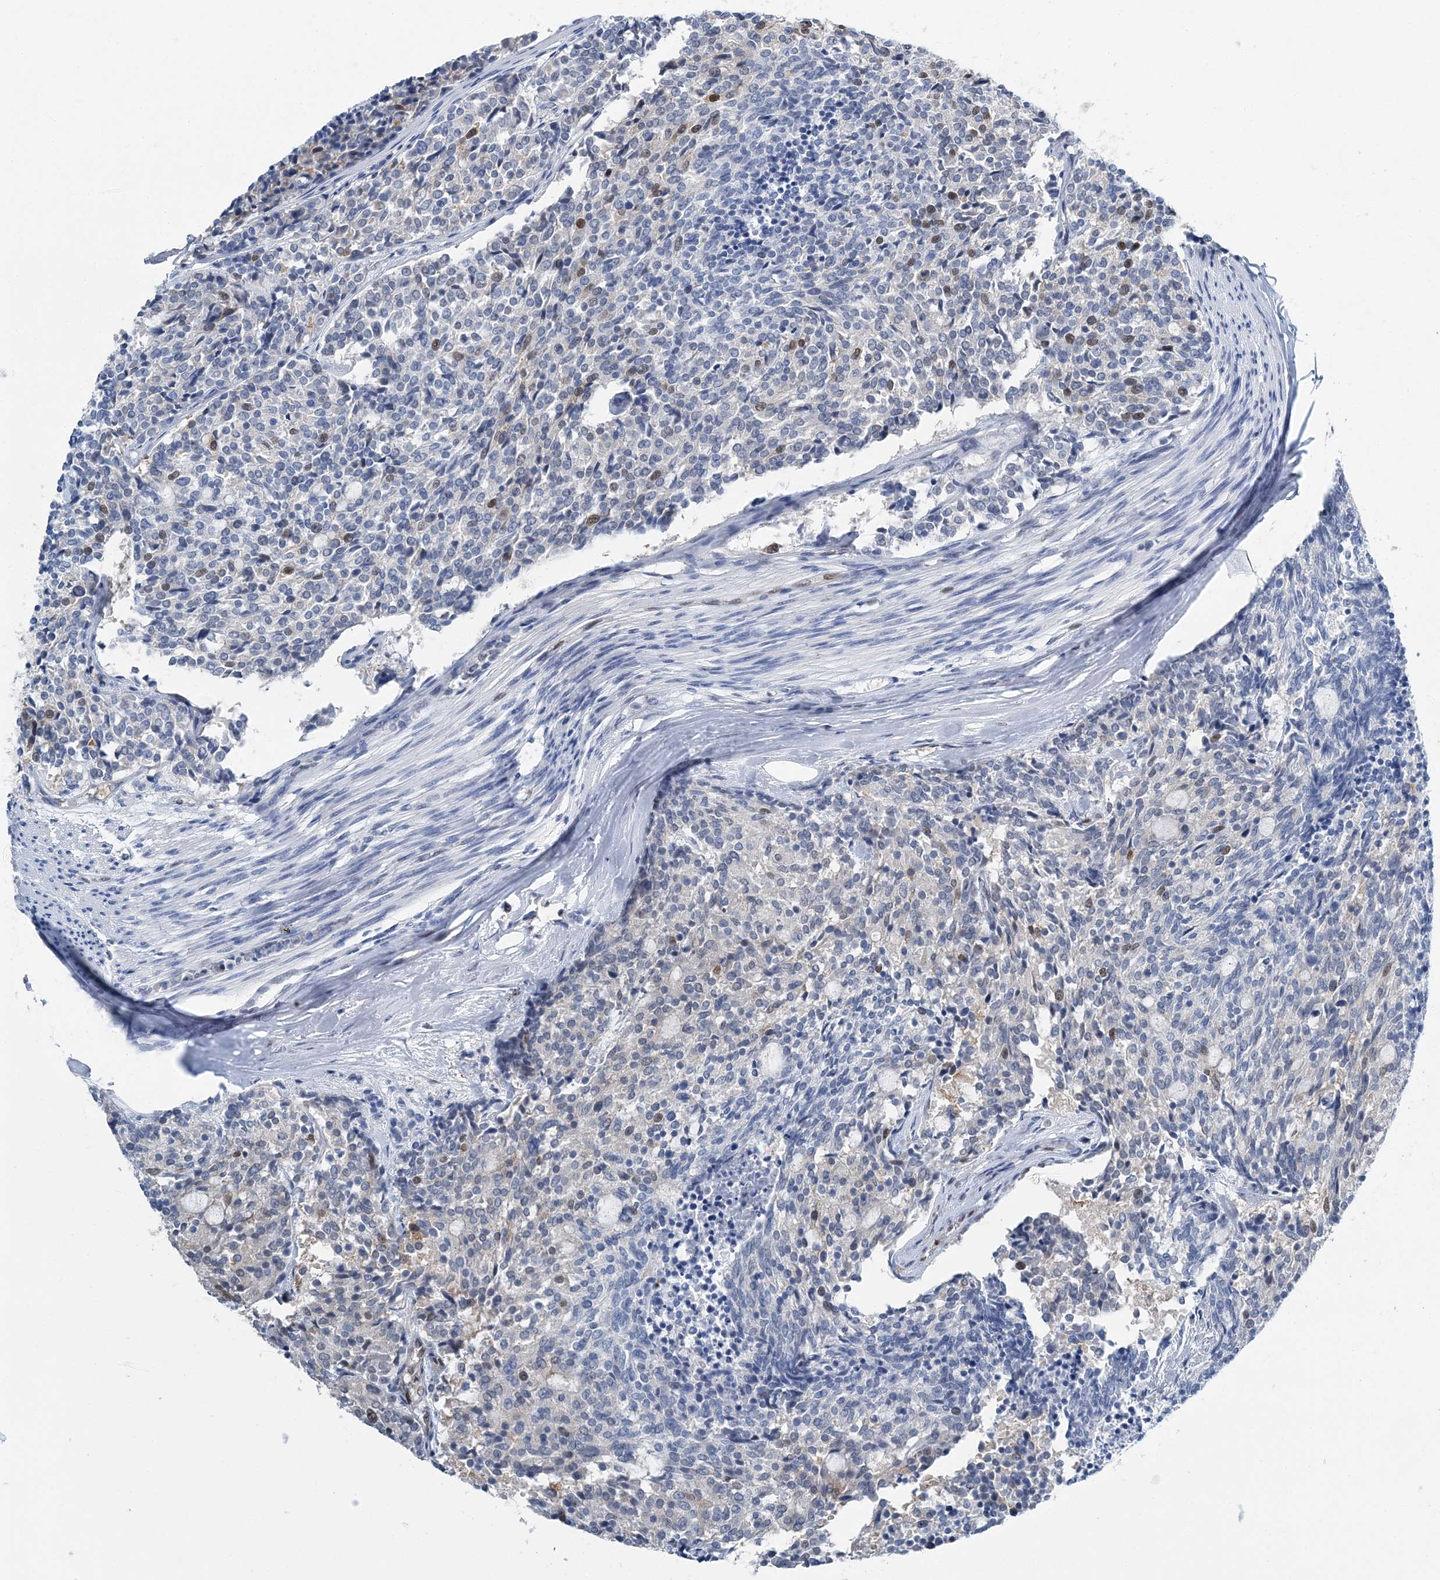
{"staining": {"intensity": "moderate", "quantity": "<25%", "location": "nuclear"}, "tissue": "carcinoid", "cell_type": "Tumor cells", "image_type": "cancer", "snomed": [{"axis": "morphology", "description": "Carcinoid, malignant, NOS"}, {"axis": "topography", "description": "Pancreas"}], "caption": "DAB (3,3'-diaminobenzidine) immunohistochemical staining of human carcinoid demonstrates moderate nuclear protein expression in about <25% of tumor cells.", "gene": "HAT1", "patient": {"sex": "female", "age": 54}}